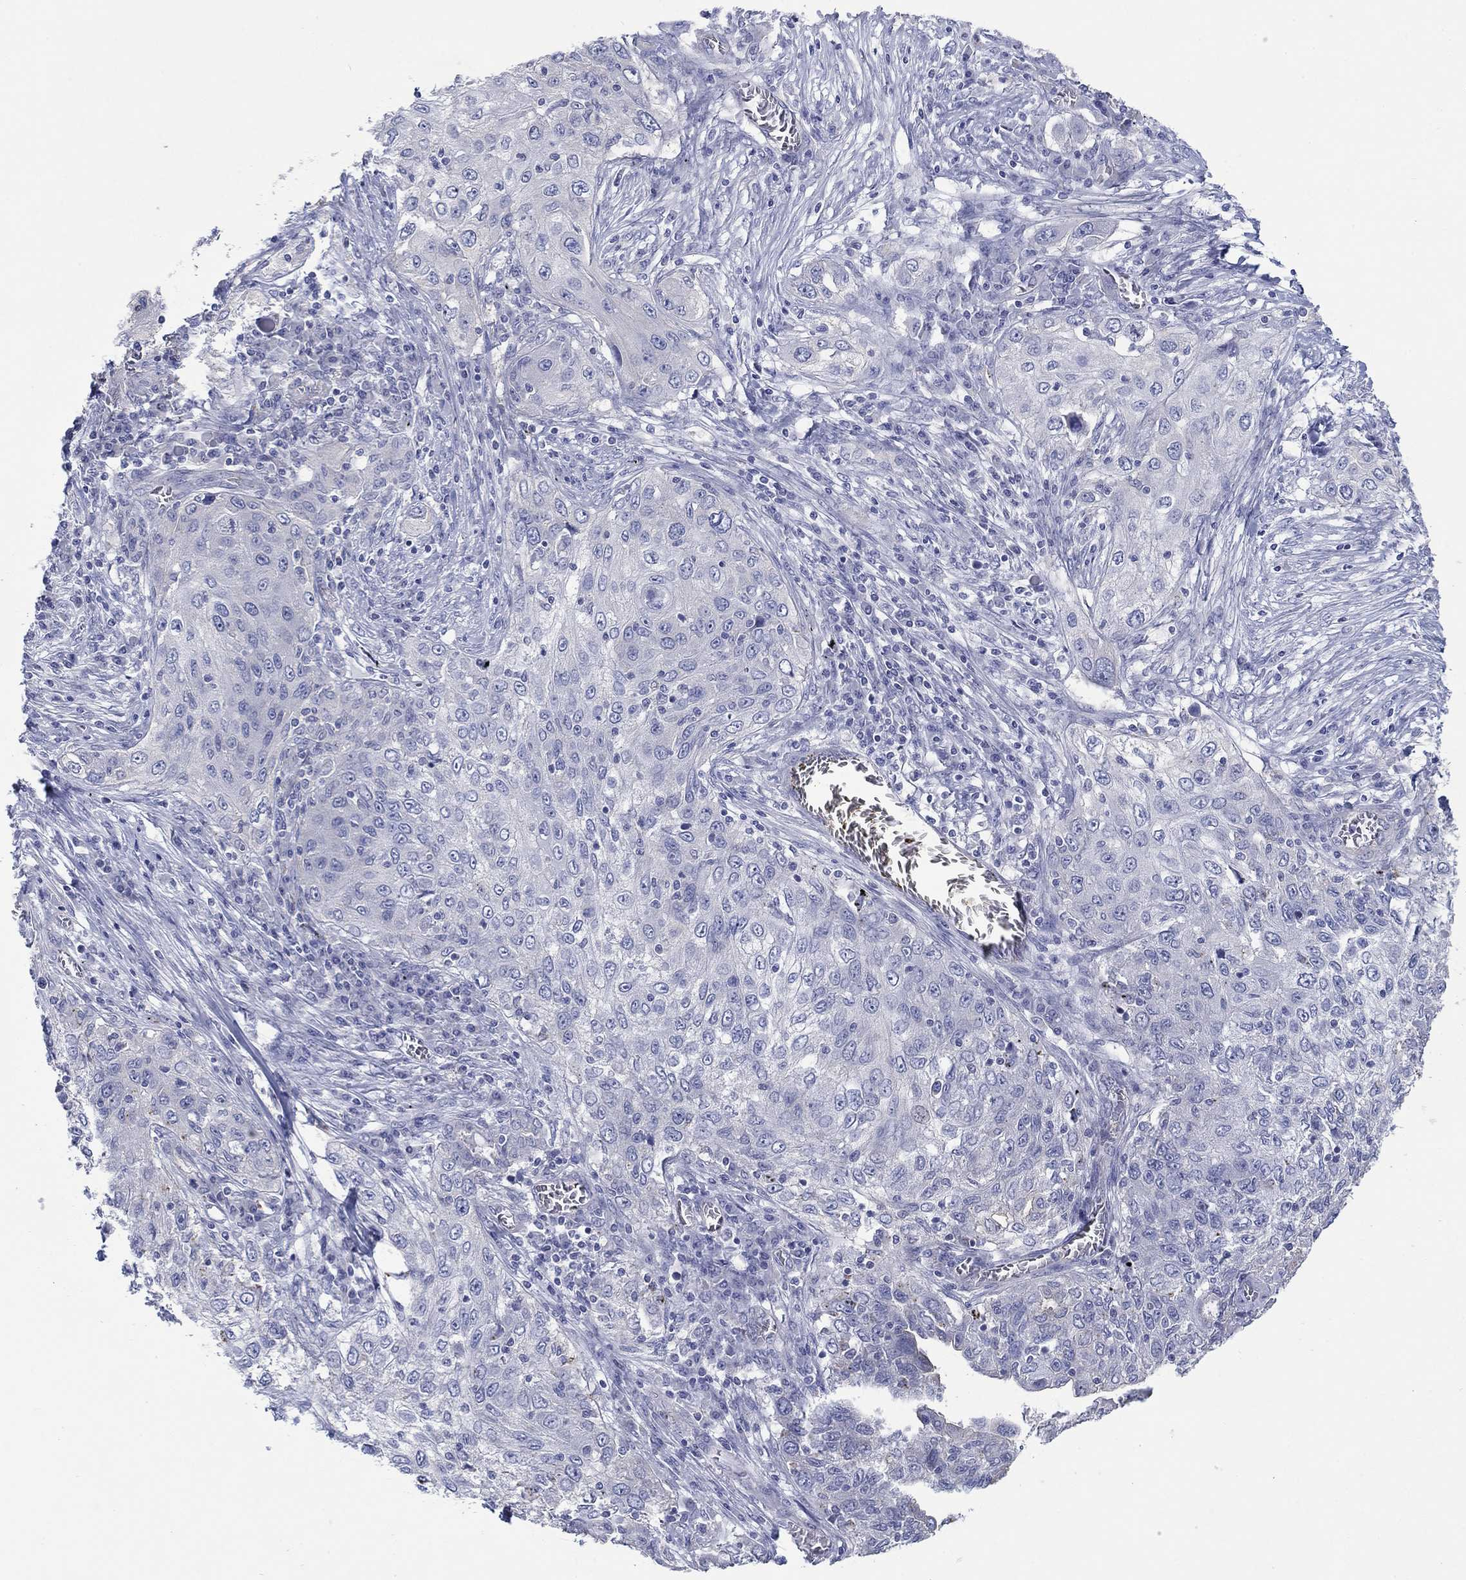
{"staining": {"intensity": "negative", "quantity": "none", "location": "none"}, "tissue": "lung cancer", "cell_type": "Tumor cells", "image_type": "cancer", "snomed": [{"axis": "morphology", "description": "Squamous cell carcinoma, NOS"}, {"axis": "topography", "description": "Lung"}], "caption": "Lung squamous cell carcinoma stained for a protein using immunohistochemistry (IHC) demonstrates no positivity tumor cells.", "gene": "TPRN", "patient": {"sex": "female", "age": 69}}